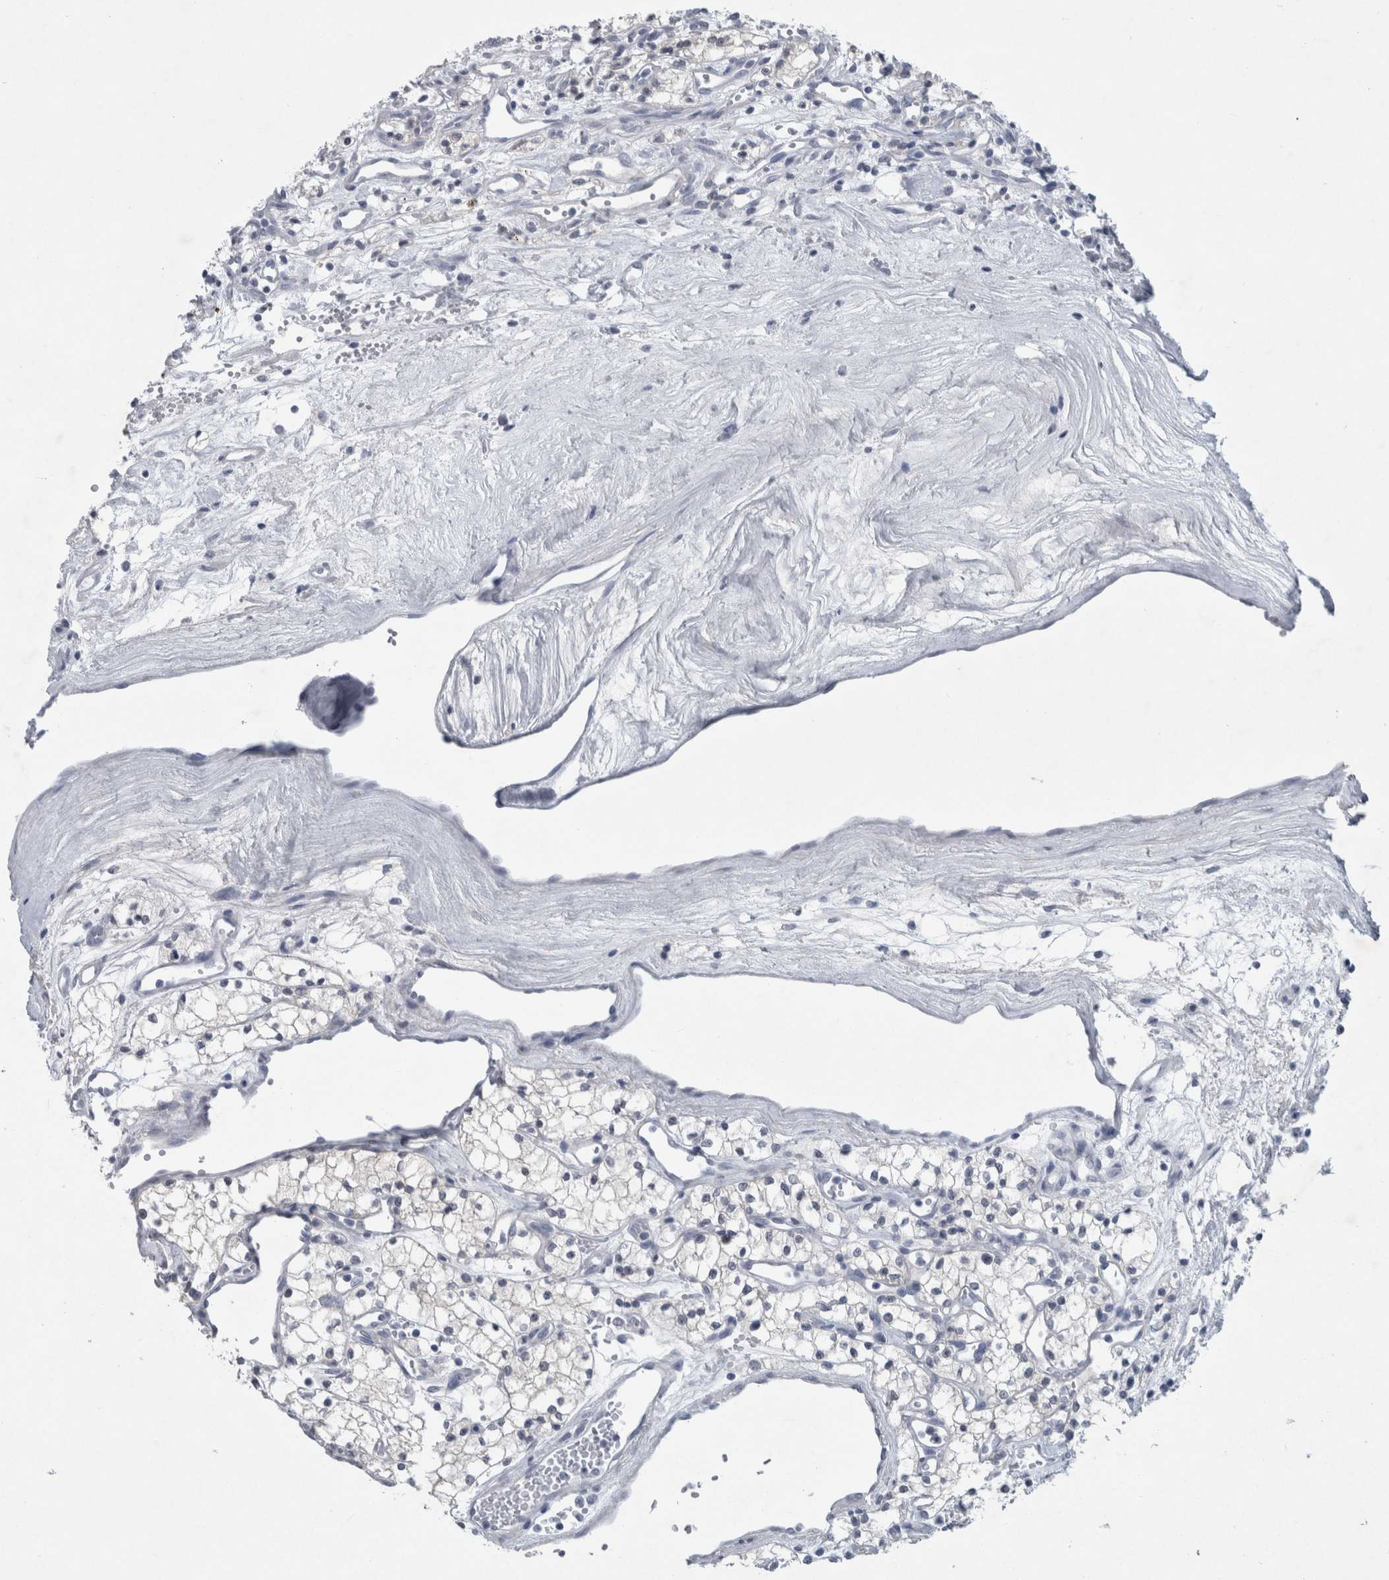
{"staining": {"intensity": "negative", "quantity": "none", "location": "none"}, "tissue": "renal cancer", "cell_type": "Tumor cells", "image_type": "cancer", "snomed": [{"axis": "morphology", "description": "Adenocarcinoma, NOS"}, {"axis": "topography", "description": "Kidney"}], "caption": "Immunohistochemistry image of neoplastic tissue: renal adenocarcinoma stained with DAB (3,3'-diaminobenzidine) shows no significant protein positivity in tumor cells. The staining is performed using DAB (3,3'-diaminobenzidine) brown chromogen with nuclei counter-stained in using hematoxylin.", "gene": "FAM83H", "patient": {"sex": "male", "age": 59}}